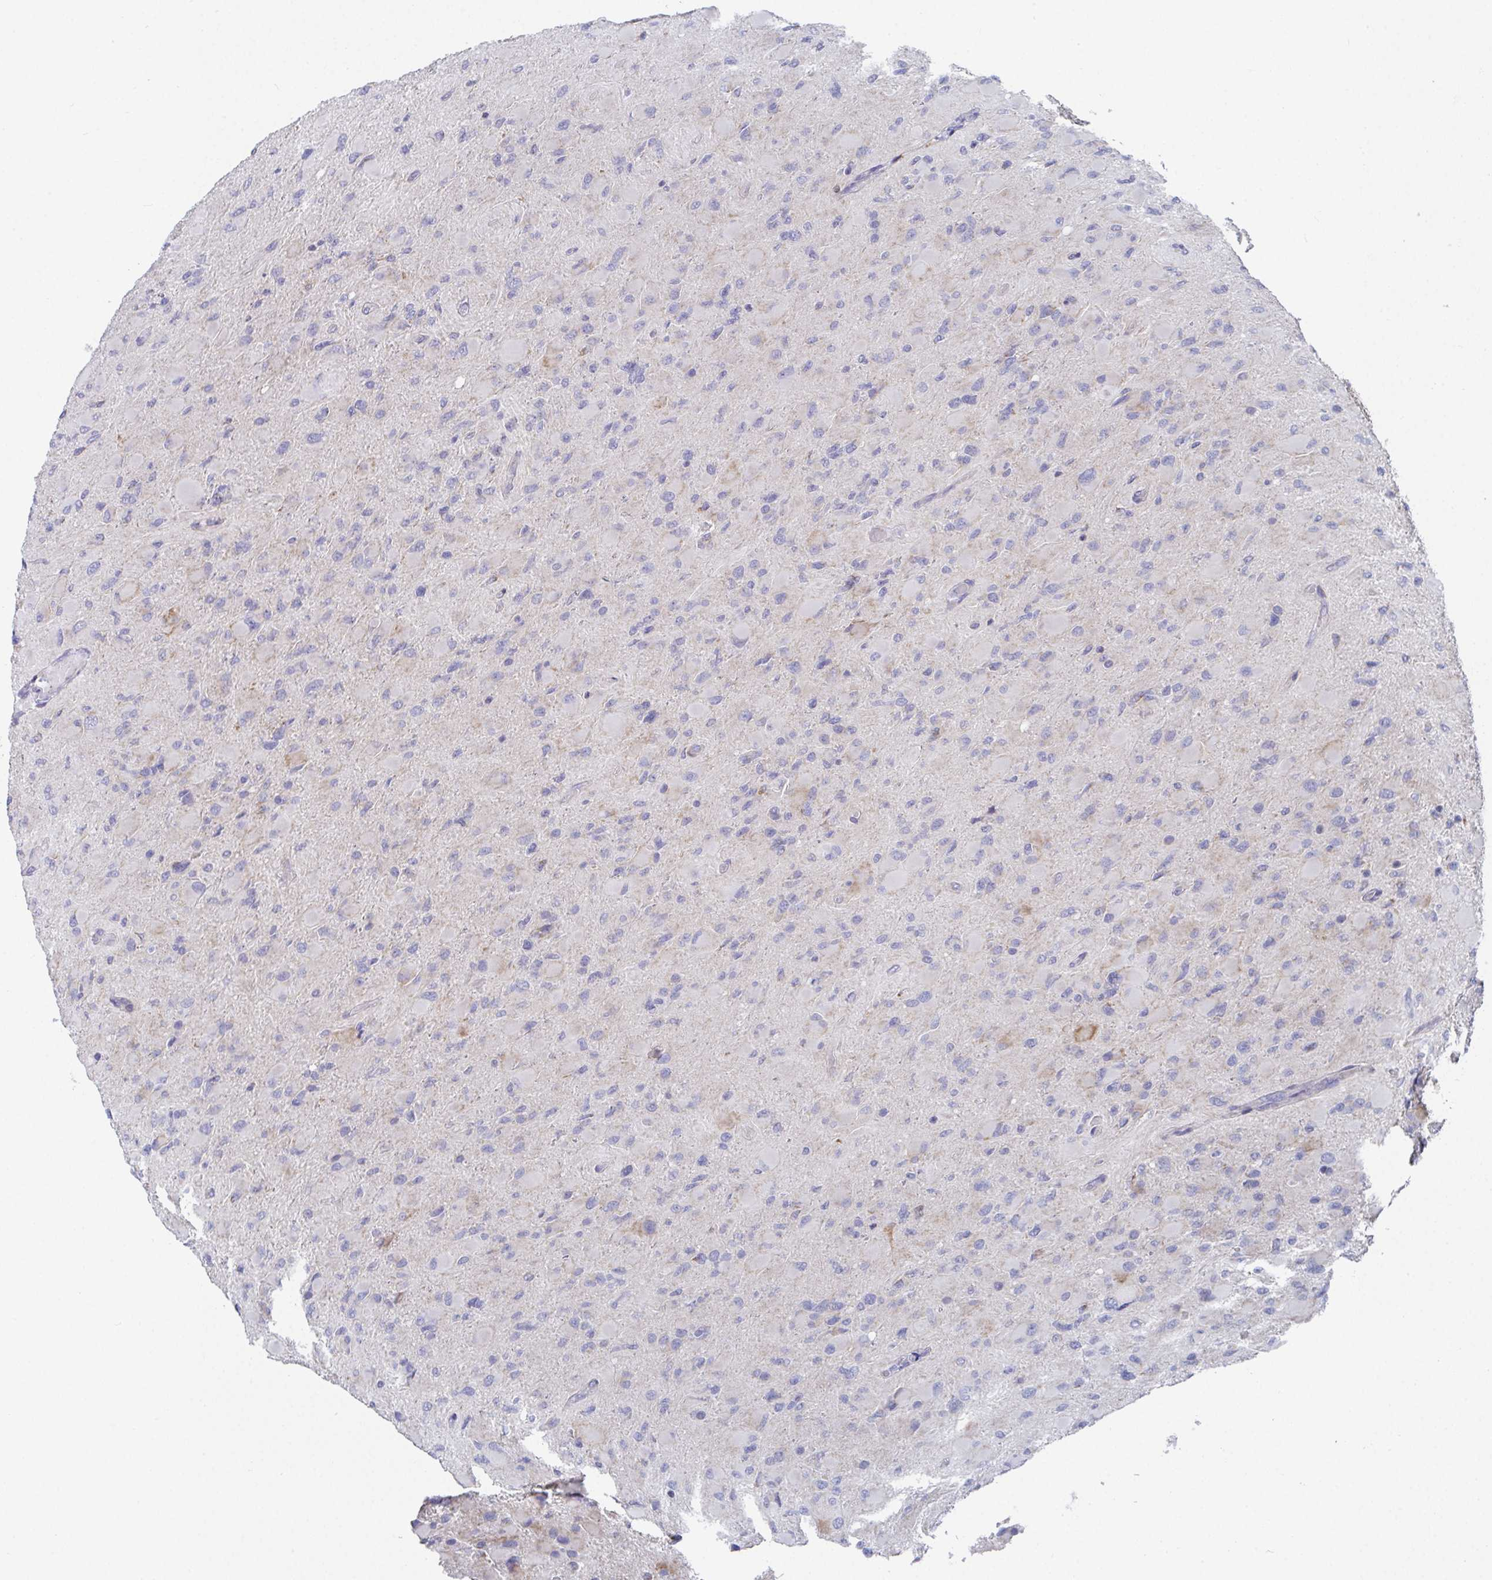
{"staining": {"intensity": "negative", "quantity": "none", "location": "none"}, "tissue": "glioma", "cell_type": "Tumor cells", "image_type": "cancer", "snomed": [{"axis": "morphology", "description": "Glioma, malignant, High grade"}, {"axis": "topography", "description": "Cerebral cortex"}], "caption": "Histopathology image shows no protein expression in tumor cells of malignant glioma (high-grade) tissue.", "gene": "ATP5F1C", "patient": {"sex": "female", "age": 36}}